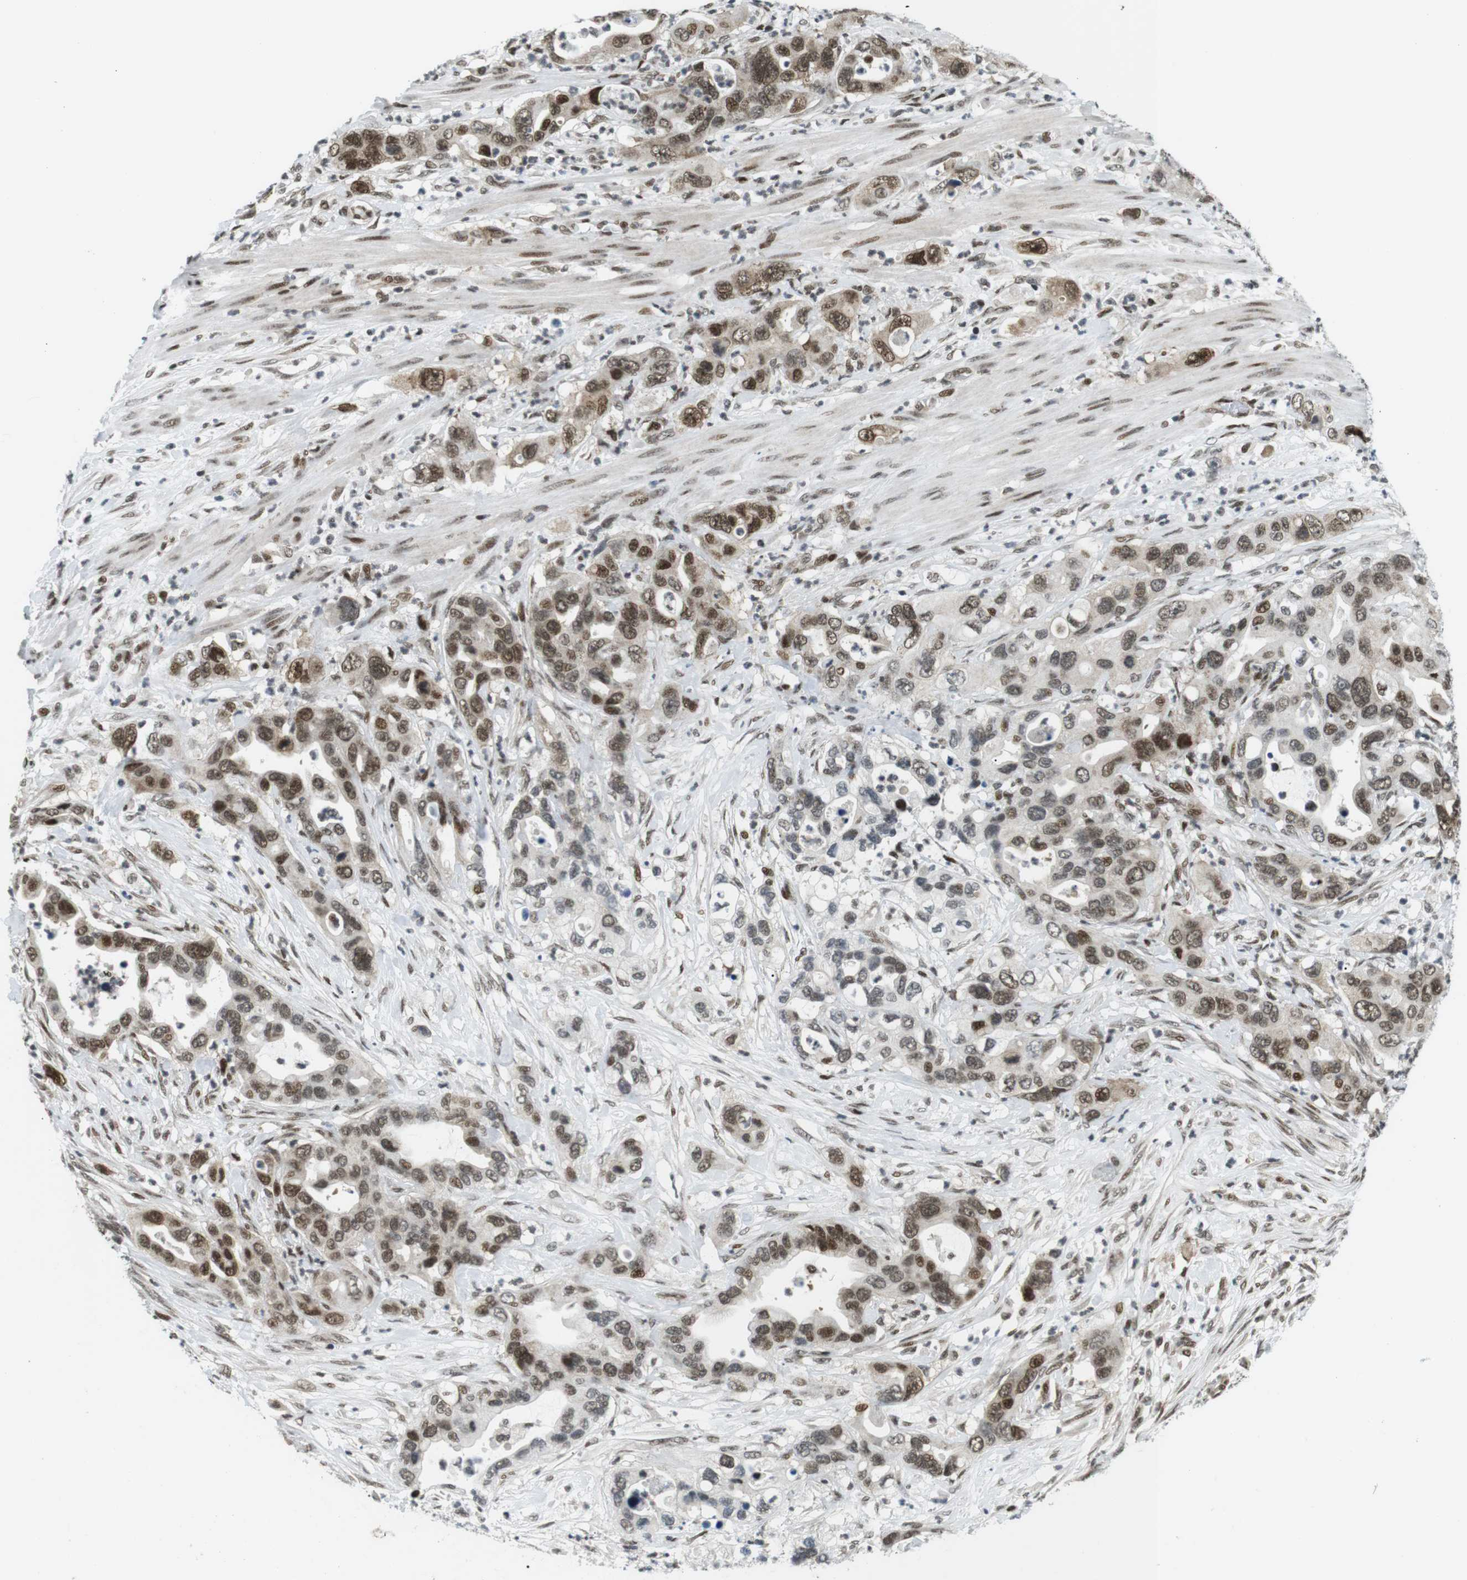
{"staining": {"intensity": "moderate", "quantity": ">75%", "location": "nuclear"}, "tissue": "pancreatic cancer", "cell_type": "Tumor cells", "image_type": "cancer", "snomed": [{"axis": "morphology", "description": "Adenocarcinoma, NOS"}, {"axis": "topography", "description": "Pancreas"}], "caption": "Protein expression analysis of pancreatic adenocarcinoma reveals moderate nuclear staining in approximately >75% of tumor cells.", "gene": "CDC27", "patient": {"sex": "female", "age": 71}}